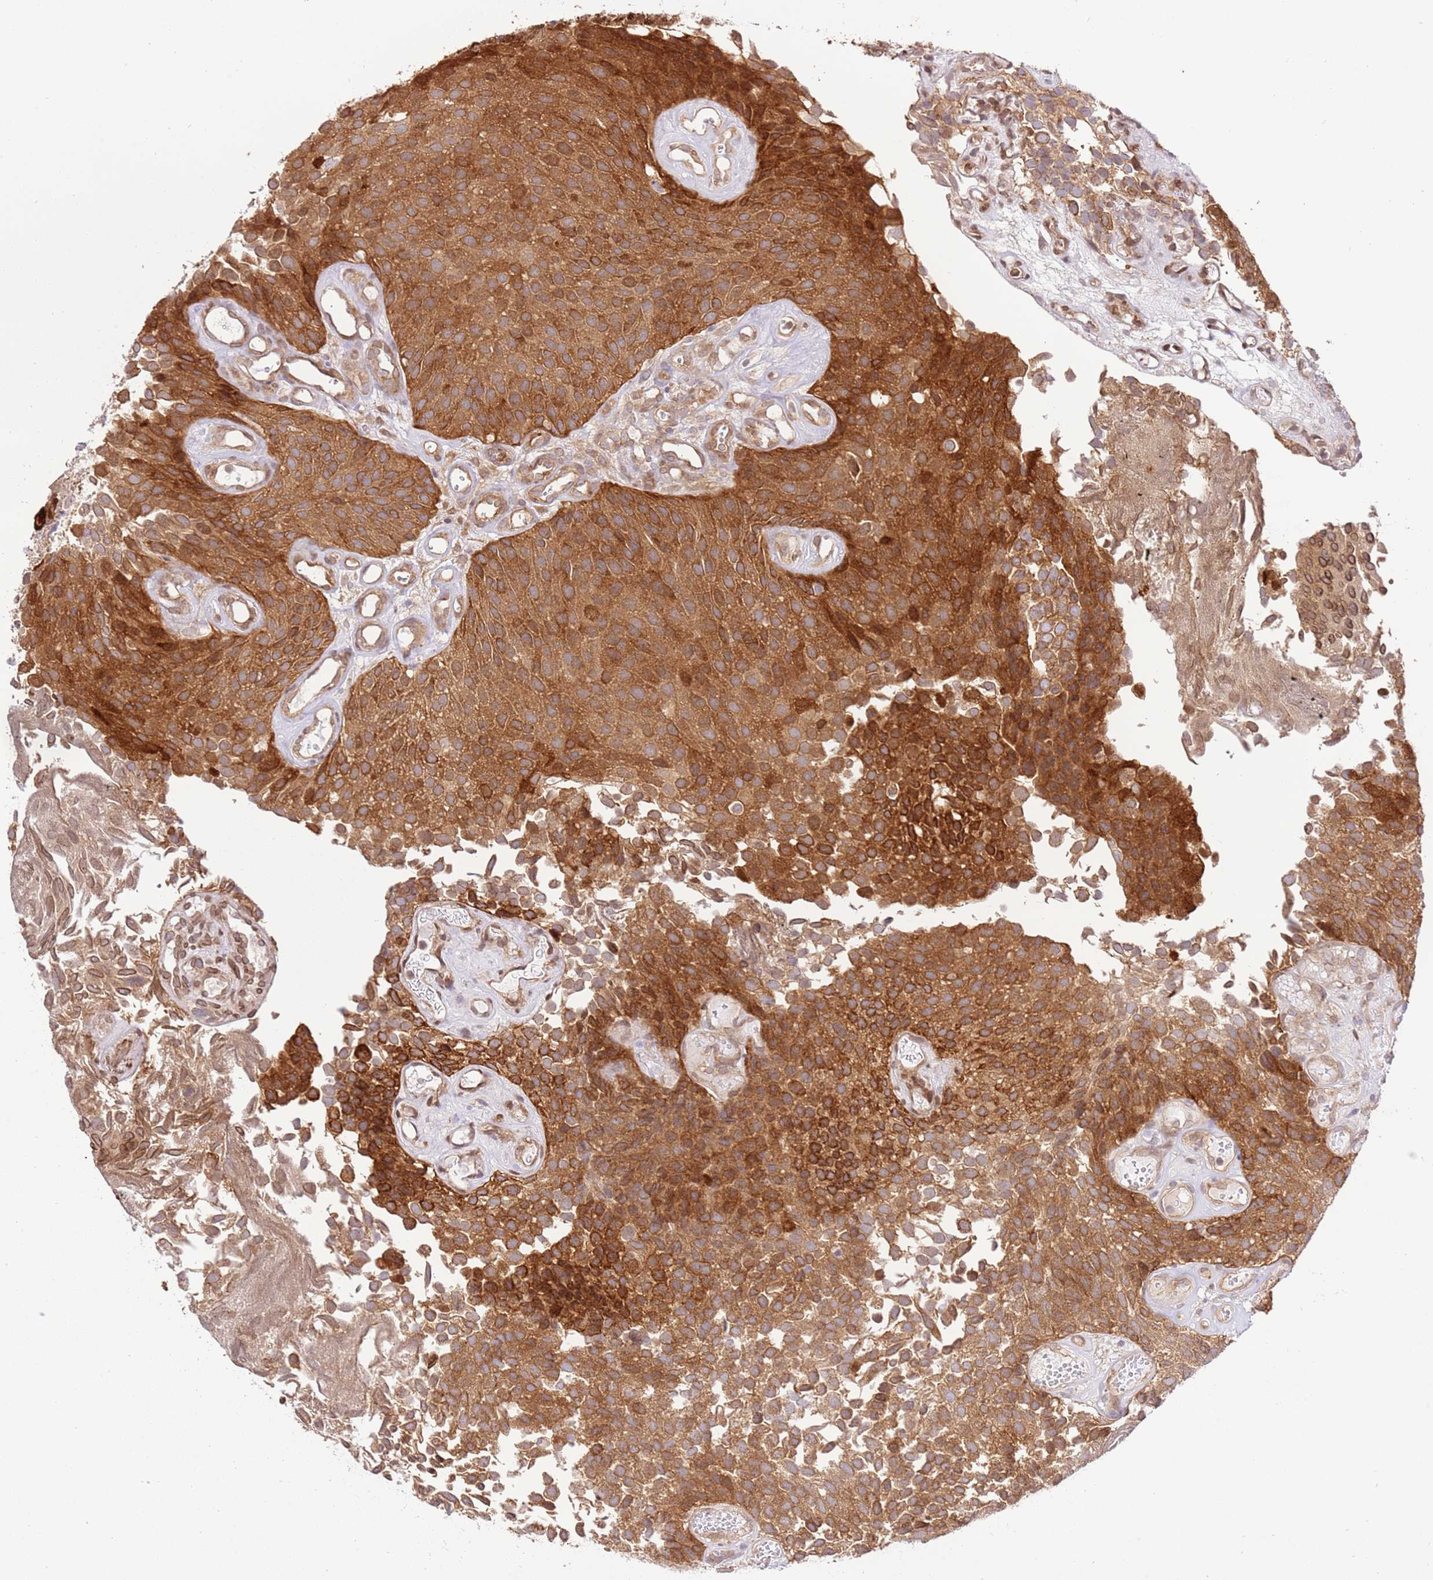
{"staining": {"intensity": "strong", "quantity": ">75%", "location": "cytoplasmic/membranous"}, "tissue": "urothelial cancer", "cell_type": "Tumor cells", "image_type": "cancer", "snomed": [{"axis": "morphology", "description": "Urothelial carcinoma, Low grade"}, {"axis": "topography", "description": "Urinary bladder"}], "caption": "IHC (DAB) staining of human urothelial cancer reveals strong cytoplasmic/membranous protein positivity in about >75% of tumor cells. (IHC, brightfield microscopy, high magnification).", "gene": "TRIM37", "patient": {"sex": "male", "age": 89}}